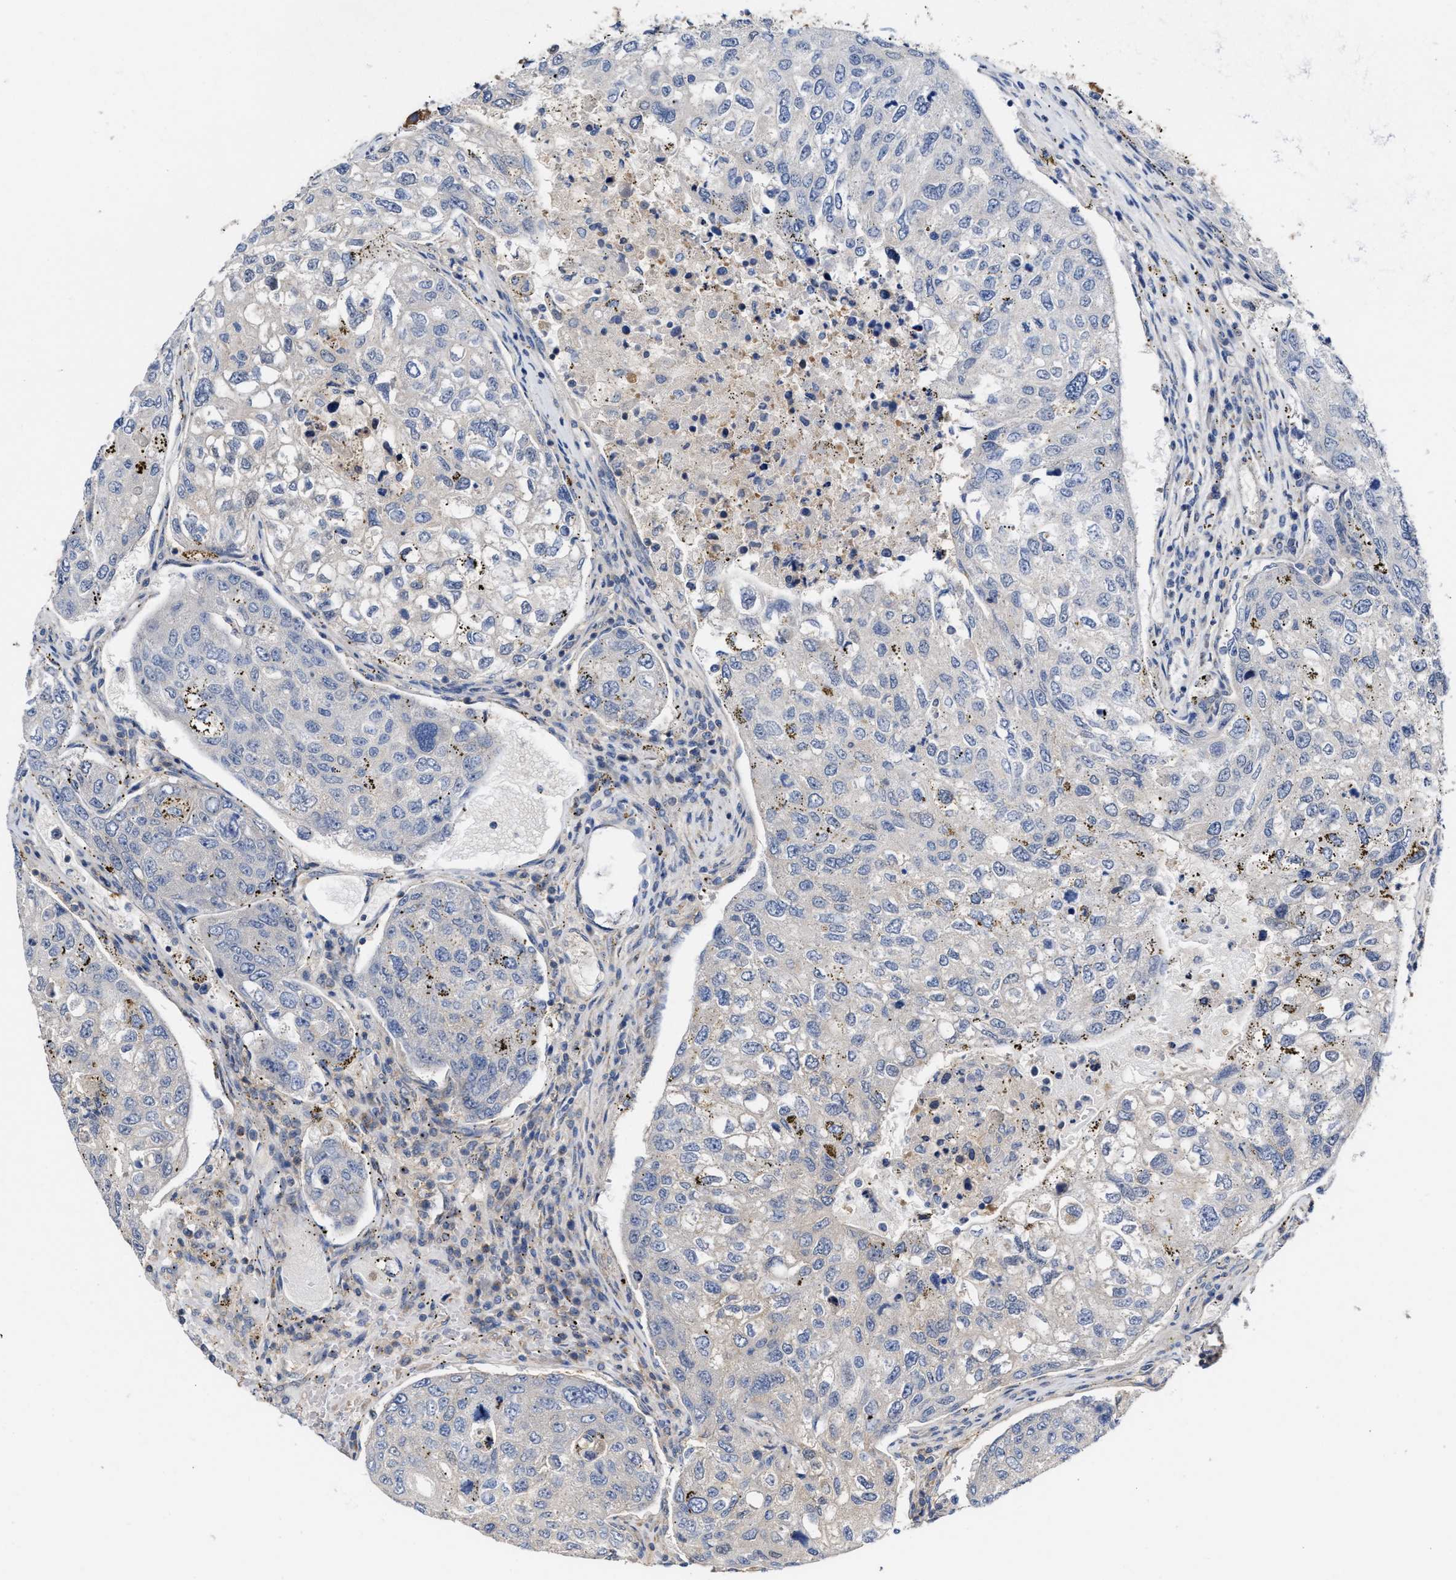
{"staining": {"intensity": "negative", "quantity": "none", "location": "none"}, "tissue": "urothelial cancer", "cell_type": "Tumor cells", "image_type": "cancer", "snomed": [{"axis": "morphology", "description": "Urothelial carcinoma, High grade"}, {"axis": "topography", "description": "Lymph node"}, {"axis": "topography", "description": "Urinary bladder"}], "caption": "DAB (3,3'-diaminobenzidine) immunohistochemical staining of human urothelial cancer displays no significant positivity in tumor cells. (DAB (3,3'-diaminobenzidine) immunohistochemistry, high magnification).", "gene": "BBLN", "patient": {"sex": "male", "age": 51}}